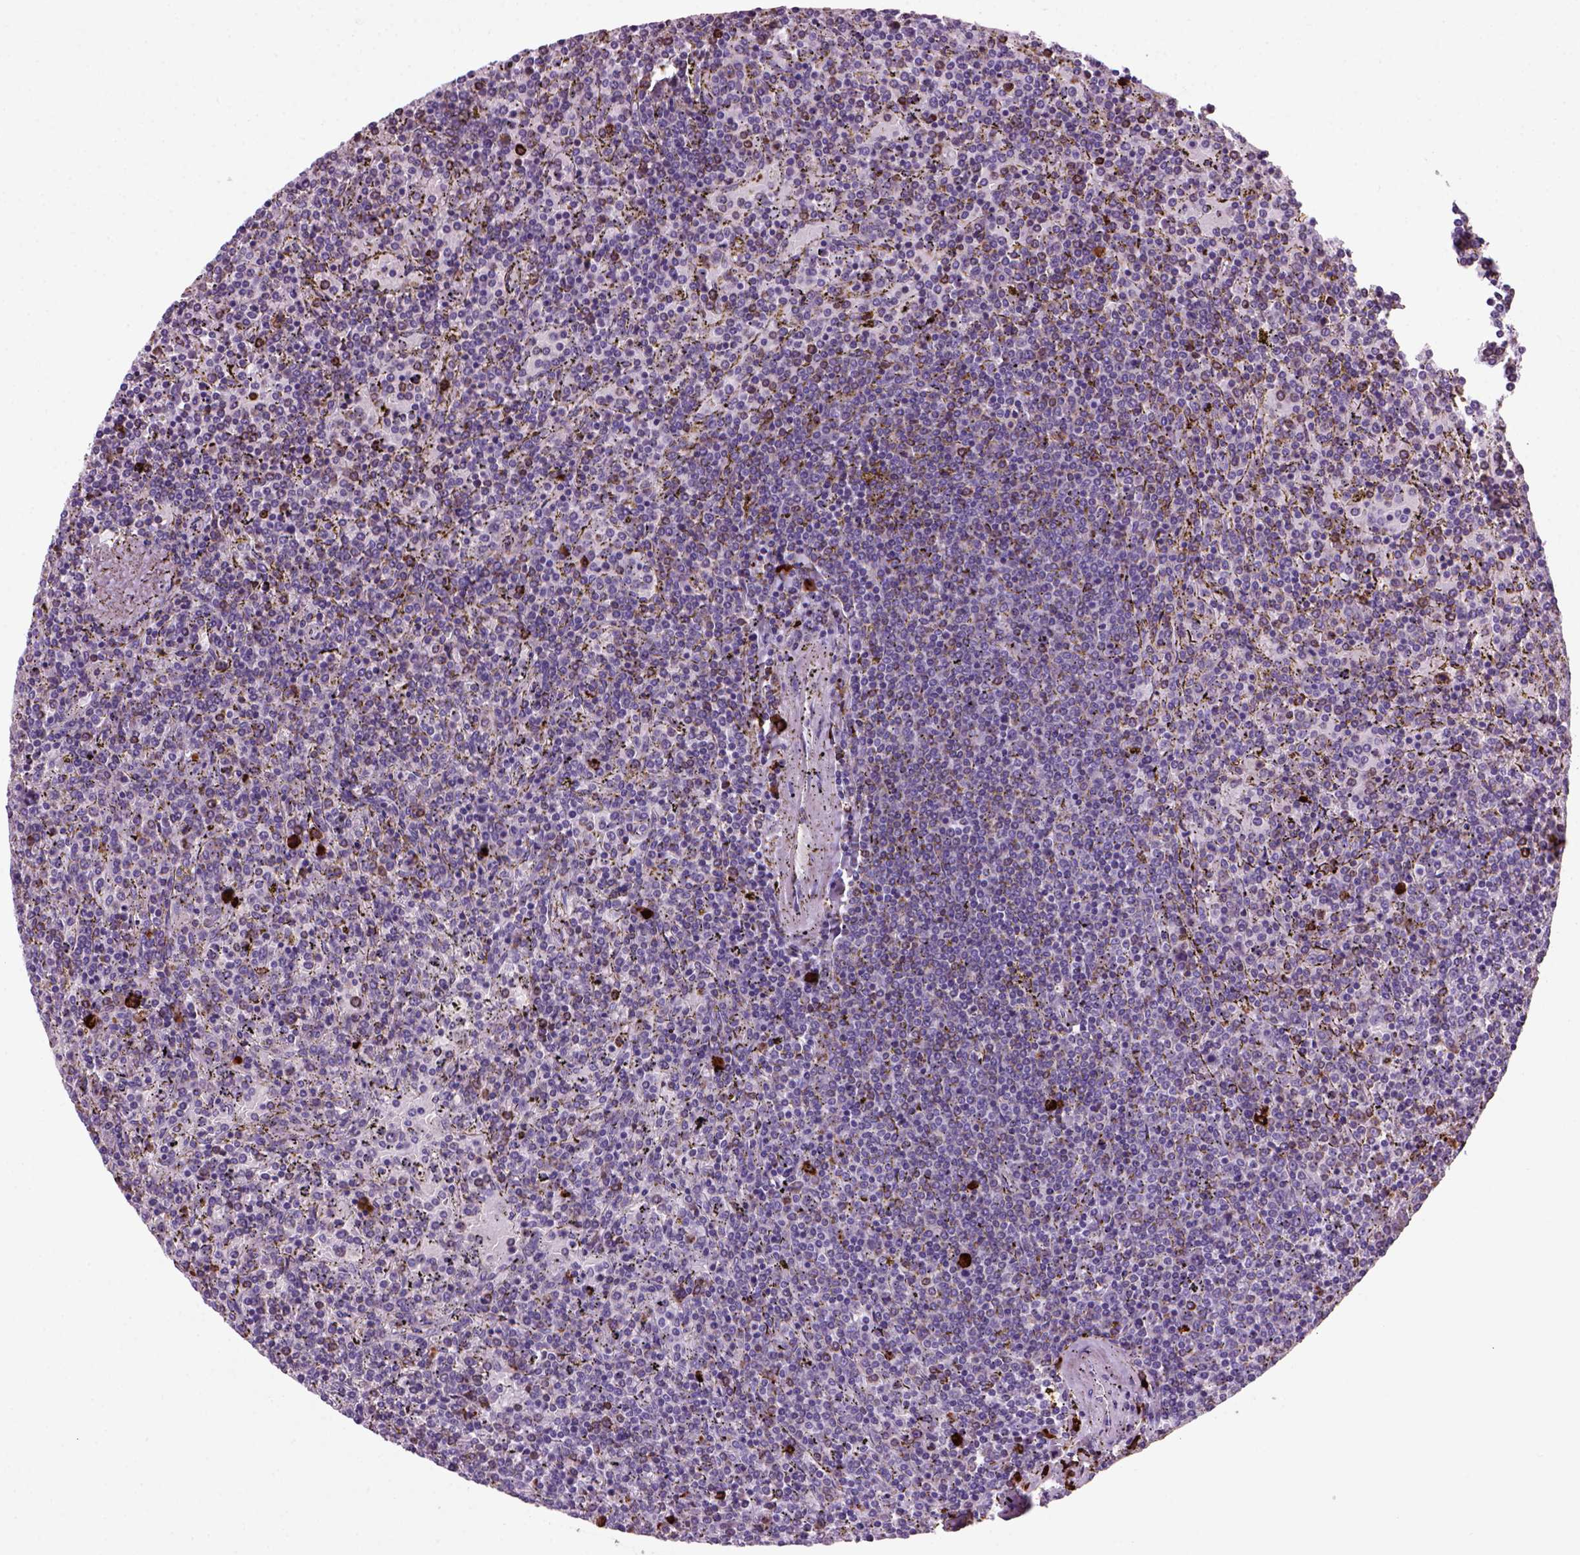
{"staining": {"intensity": "negative", "quantity": "none", "location": "none"}, "tissue": "lymphoma", "cell_type": "Tumor cells", "image_type": "cancer", "snomed": [{"axis": "morphology", "description": "Malignant lymphoma, non-Hodgkin's type, Low grade"}, {"axis": "topography", "description": "Spleen"}], "caption": "The immunohistochemistry (IHC) histopathology image has no significant positivity in tumor cells of lymphoma tissue.", "gene": "MZB1", "patient": {"sex": "female", "age": 77}}